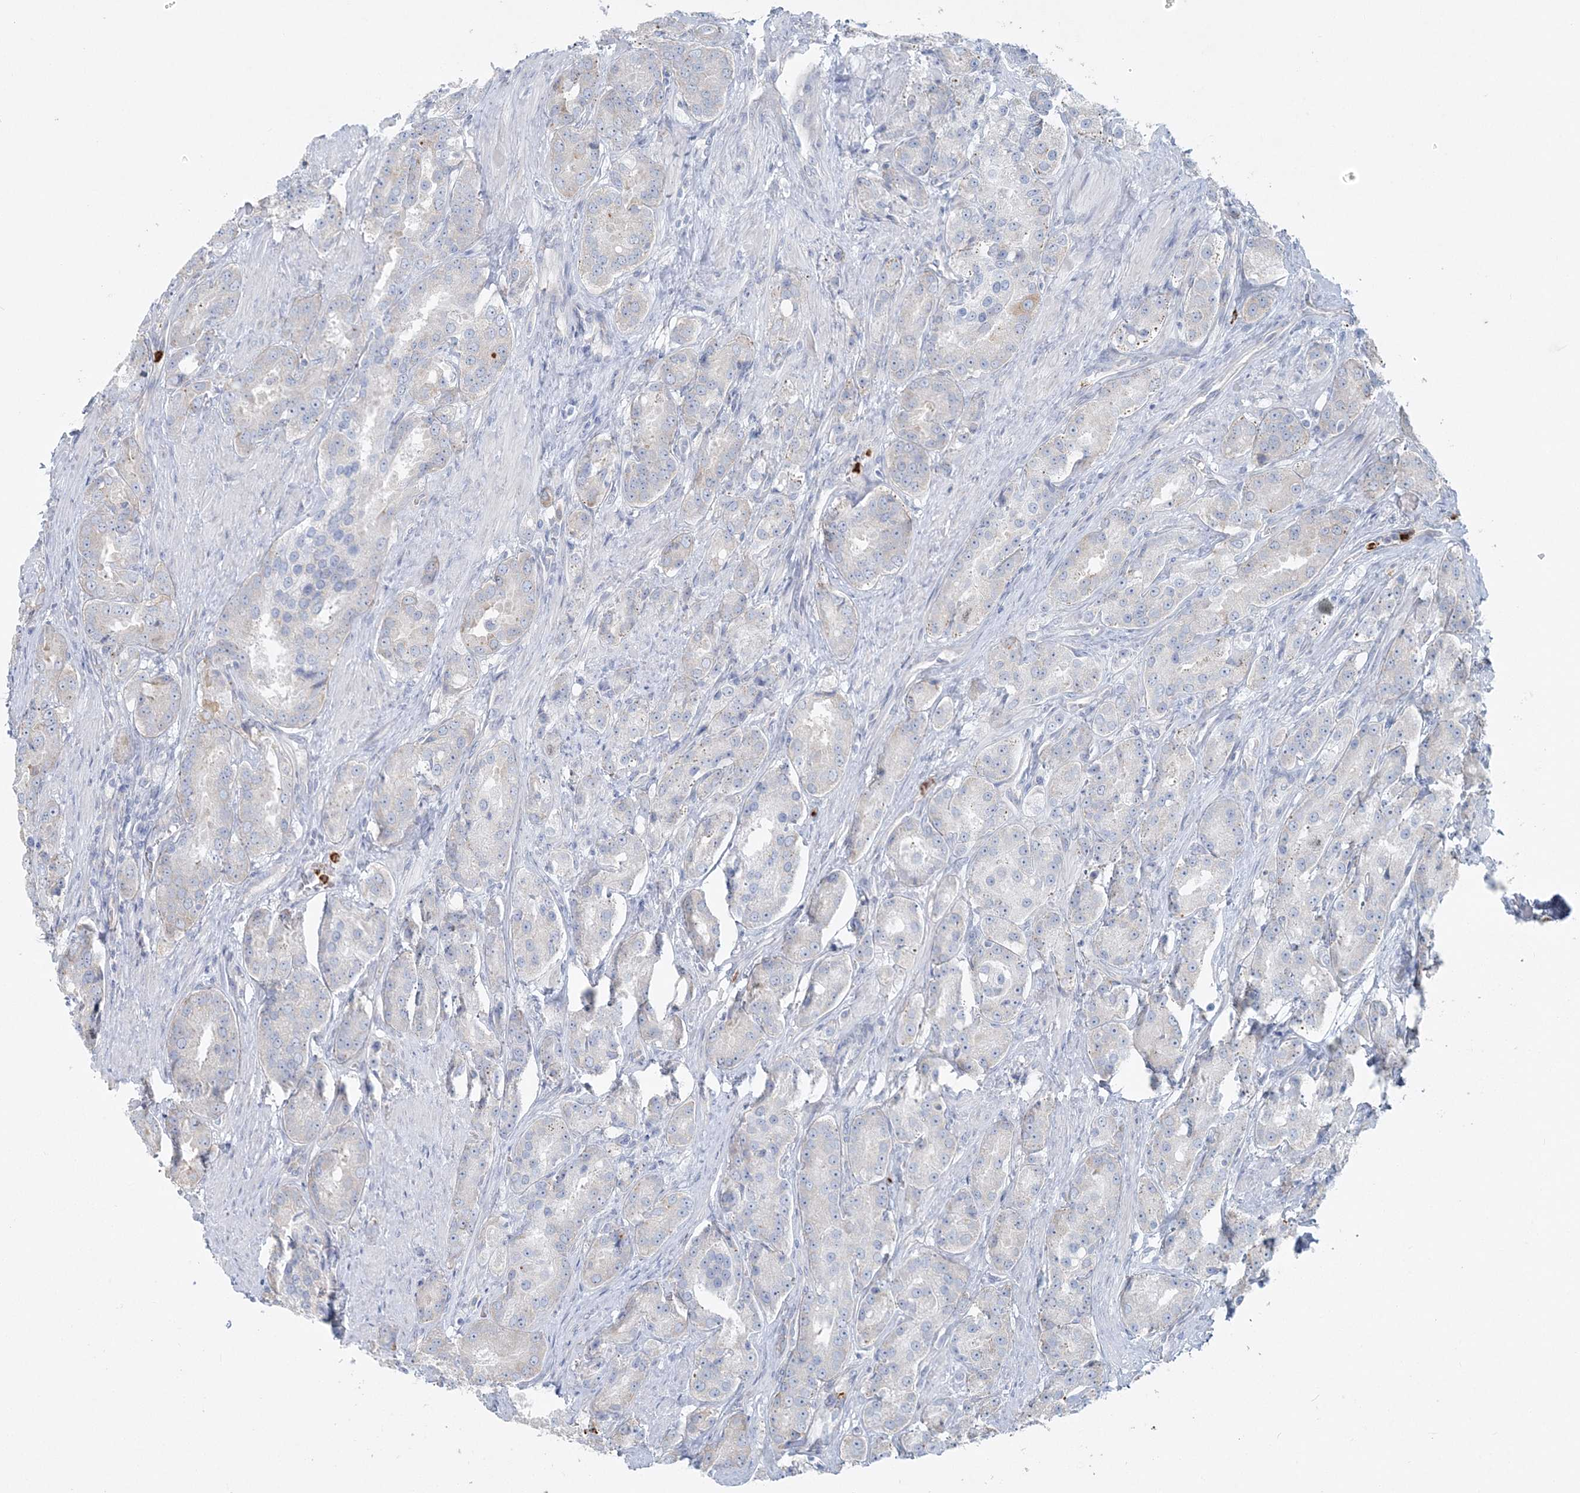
{"staining": {"intensity": "negative", "quantity": "none", "location": "none"}, "tissue": "prostate cancer", "cell_type": "Tumor cells", "image_type": "cancer", "snomed": [{"axis": "morphology", "description": "Adenocarcinoma, High grade"}, {"axis": "topography", "description": "Prostate"}], "caption": "This histopathology image is of prostate adenocarcinoma (high-grade) stained with IHC to label a protein in brown with the nuclei are counter-stained blue. There is no expression in tumor cells.", "gene": "CCNJ", "patient": {"sex": "male", "age": 60}}